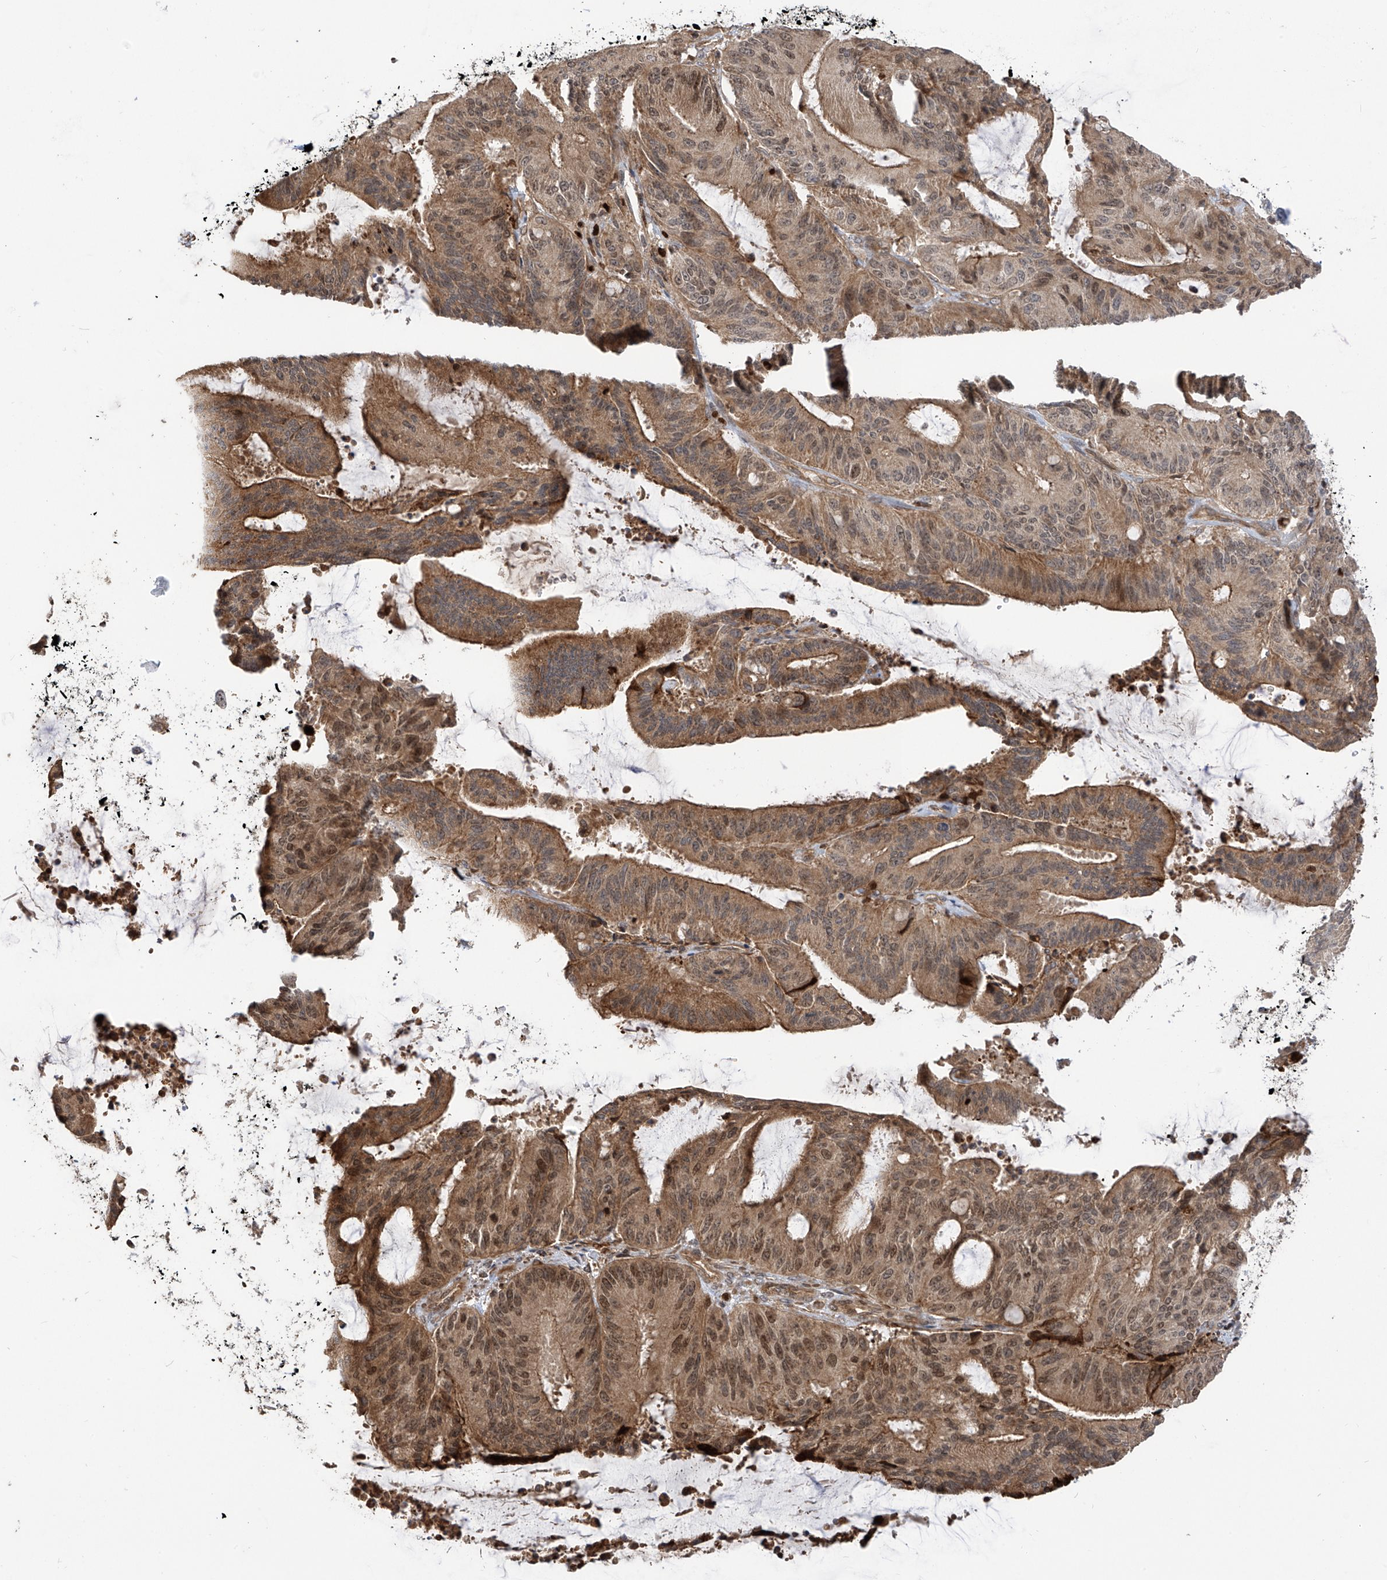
{"staining": {"intensity": "moderate", "quantity": ">75%", "location": "cytoplasmic/membranous,nuclear"}, "tissue": "liver cancer", "cell_type": "Tumor cells", "image_type": "cancer", "snomed": [{"axis": "morphology", "description": "Normal tissue, NOS"}, {"axis": "morphology", "description": "Cholangiocarcinoma"}, {"axis": "topography", "description": "Liver"}, {"axis": "topography", "description": "Peripheral nerve tissue"}], "caption": "A medium amount of moderate cytoplasmic/membranous and nuclear positivity is seen in approximately >75% of tumor cells in liver cancer (cholangiocarcinoma) tissue.", "gene": "ATAD2B", "patient": {"sex": "female", "age": 73}}